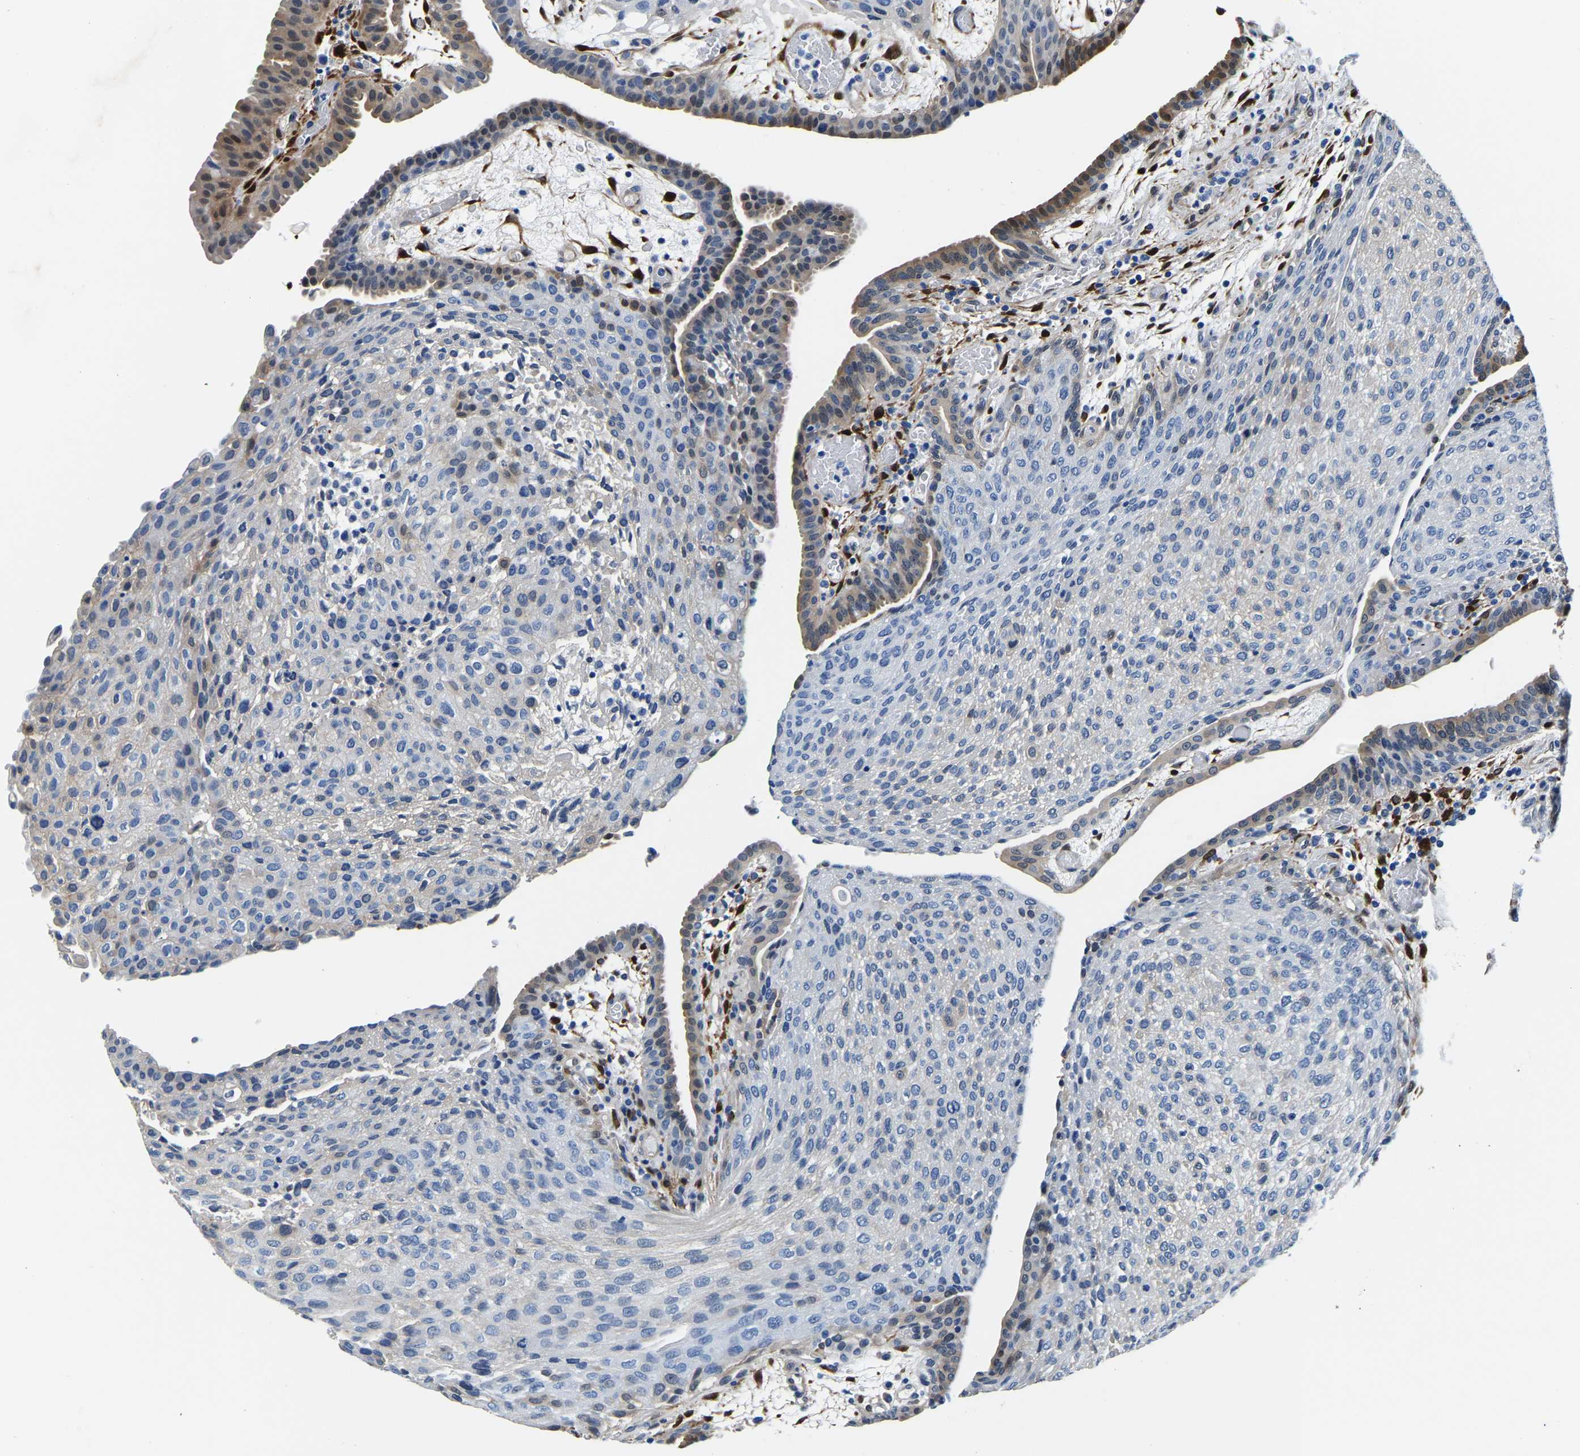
{"staining": {"intensity": "weak", "quantity": "<25%", "location": "cytoplasmic/membranous"}, "tissue": "urothelial cancer", "cell_type": "Tumor cells", "image_type": "cancer", "snomed": [{"axis": "morphology", "description": "Urothelial carcinoma, Low grade"}, {"axis": "morphology", "description": "Urothelial carcinoma, High grade"}, {"axis": "topography", "description": "Urinary bladder"}], "caption": "Urothelial cancer was stained to show a protein in brown. There is no significant staining in tumor cells.", "gene": "S100A13", "patient": {"sex": "male", "age": 35}}